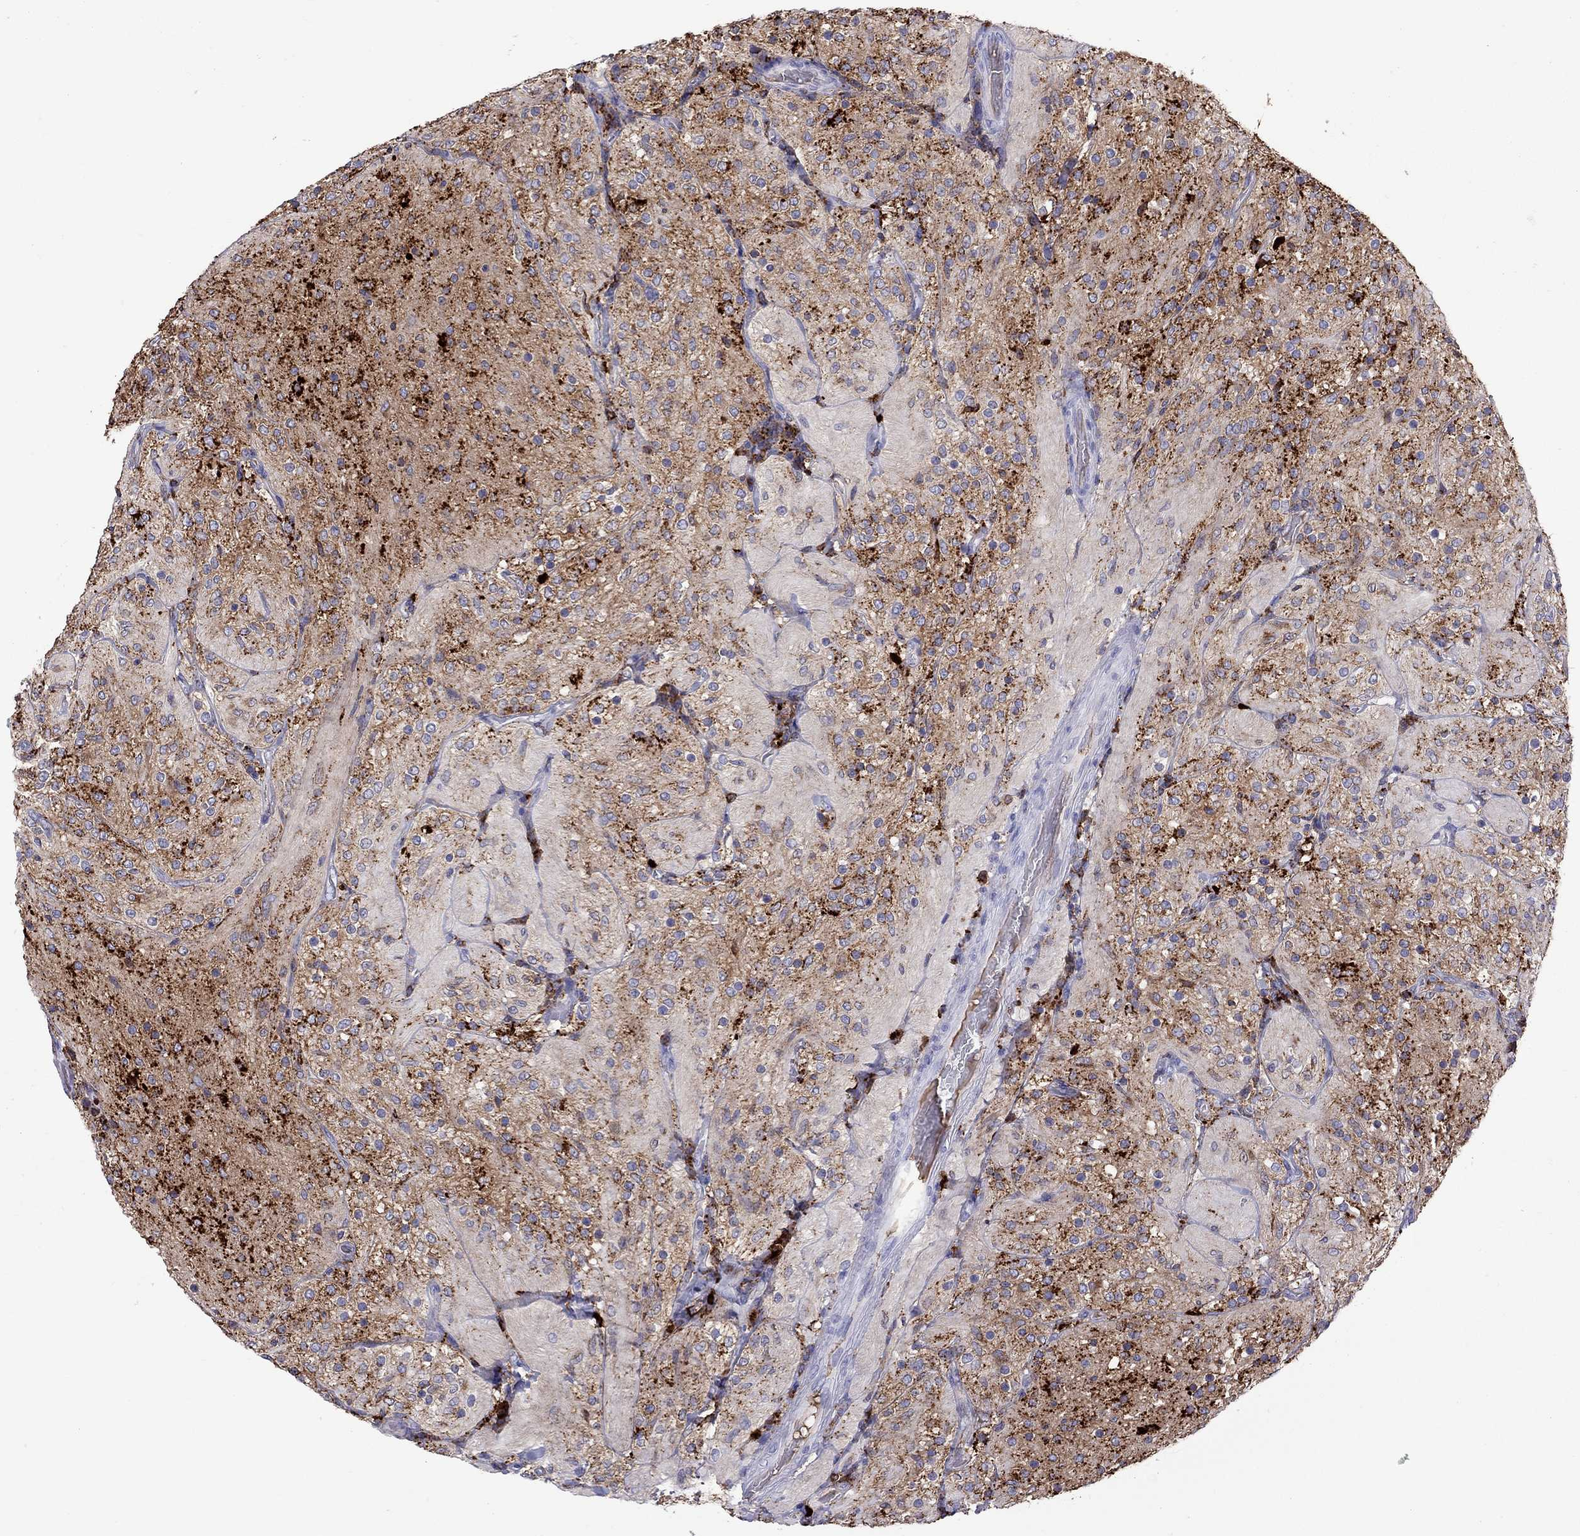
{"staining": {"intensity": "negative", "quantity": "none", "location": "none"}, "tissue": "glioma", "cell_type": "Tumor cells", "image_type": "cancer", "snomed": [{"axis": "morphology", "description": "Glioma, malignant, Low grade"}, {"axis": "topography", "description": "Brain"}], "caption": "A high-resolution photomicrograph shows immunohistochemistry staining of low-grade glioma (malignant), which shows no significant staining in tumor cells.", "gene": "SERPINA3", "patient": {"sex": "male", "age": 3}}